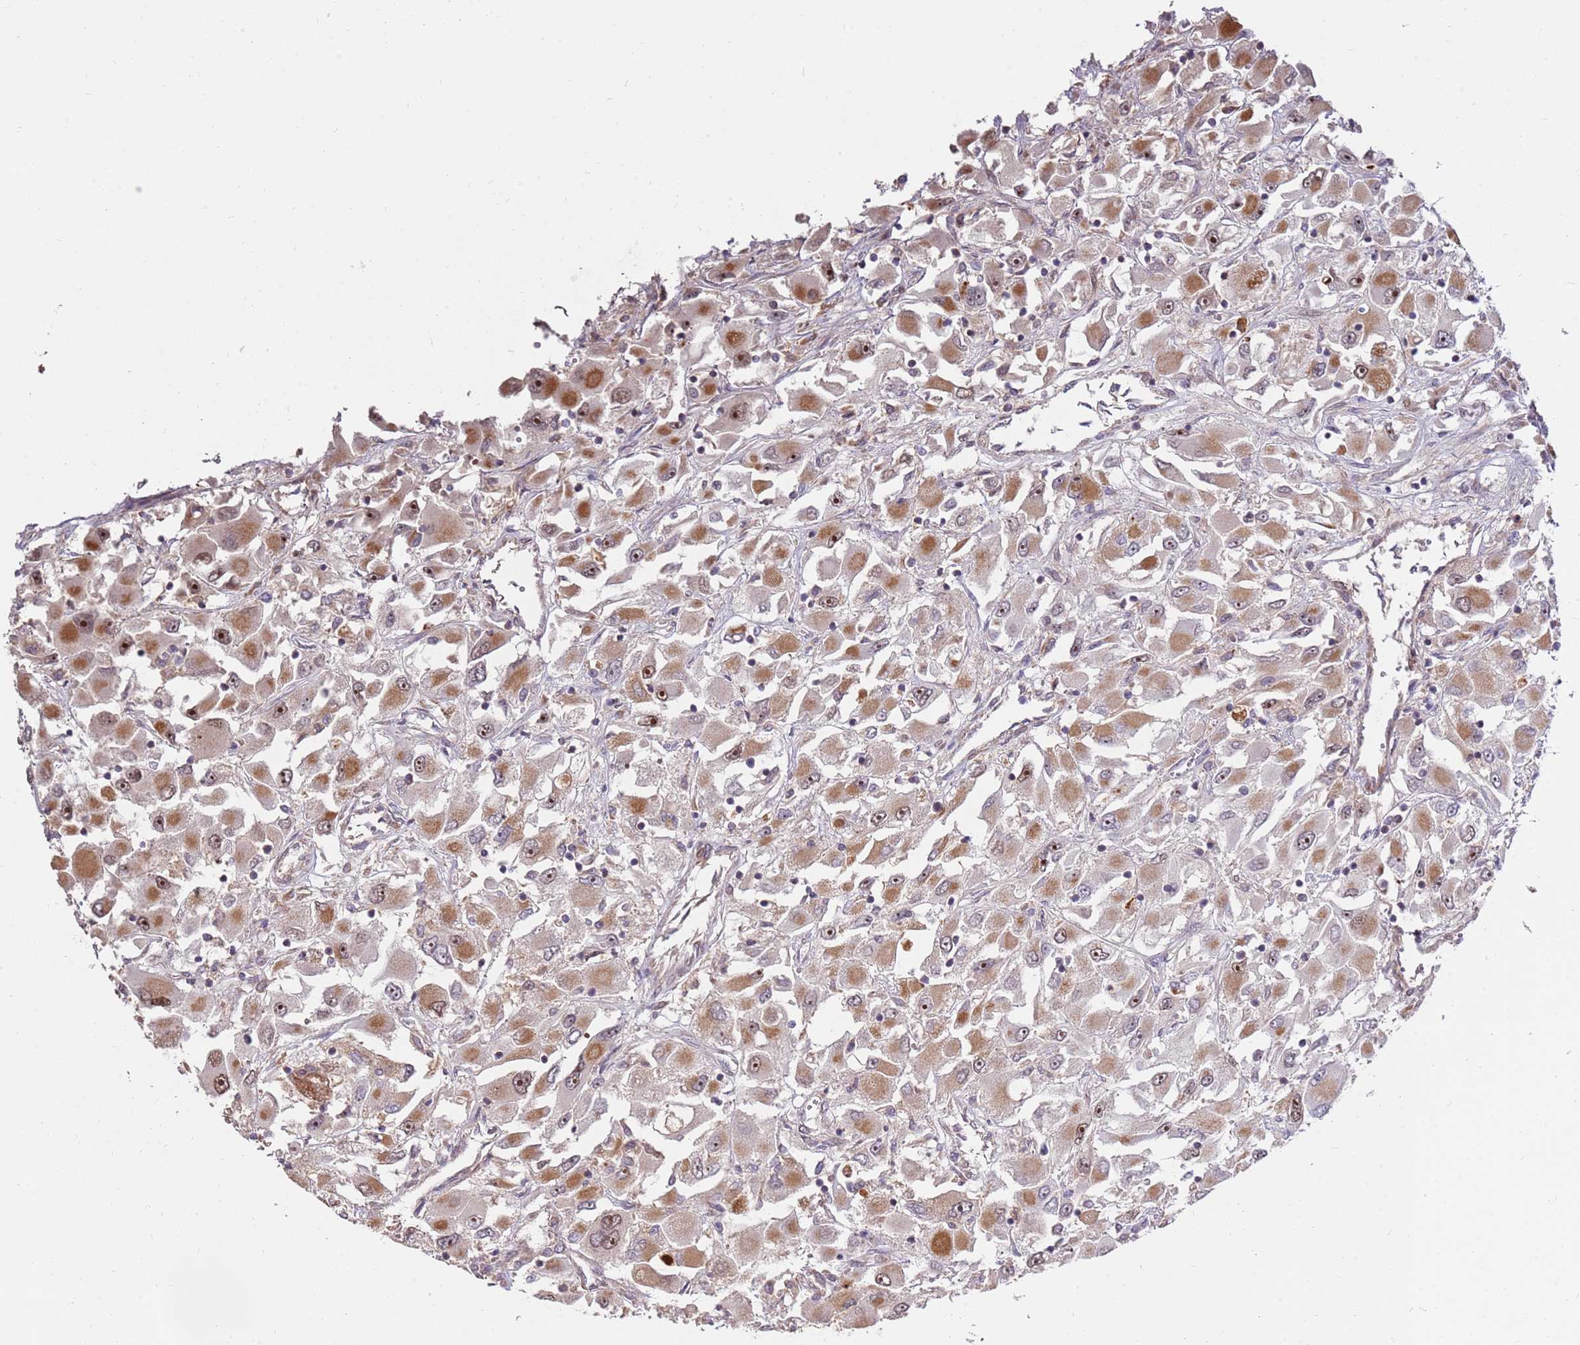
{"staining": {"intensity": "moderate", "quantity": ">75%", "location": "cytoplasmic/membranous,nuclear"}, "tissue": "renal cancer", "cell_type": "Tumor cells", "image_type": "cancer", "snomed": [{"axis": "morphology", "description": "Adenocarcinoma, NOS"}, {"axis": "topography", "description": "Kidney"}], "caption": "Renal cancer (adenocarcinoma) was stained to show a protein in brown. There is medium levels of moderate cytoplasmic/membranous and nuclear expression in approximately >75% of tumor cells. (DAB = brown stain, brightfield microscopy at high magnification).", "gene": "KIF25", "patient": {"sex": "female", "age": 52}}